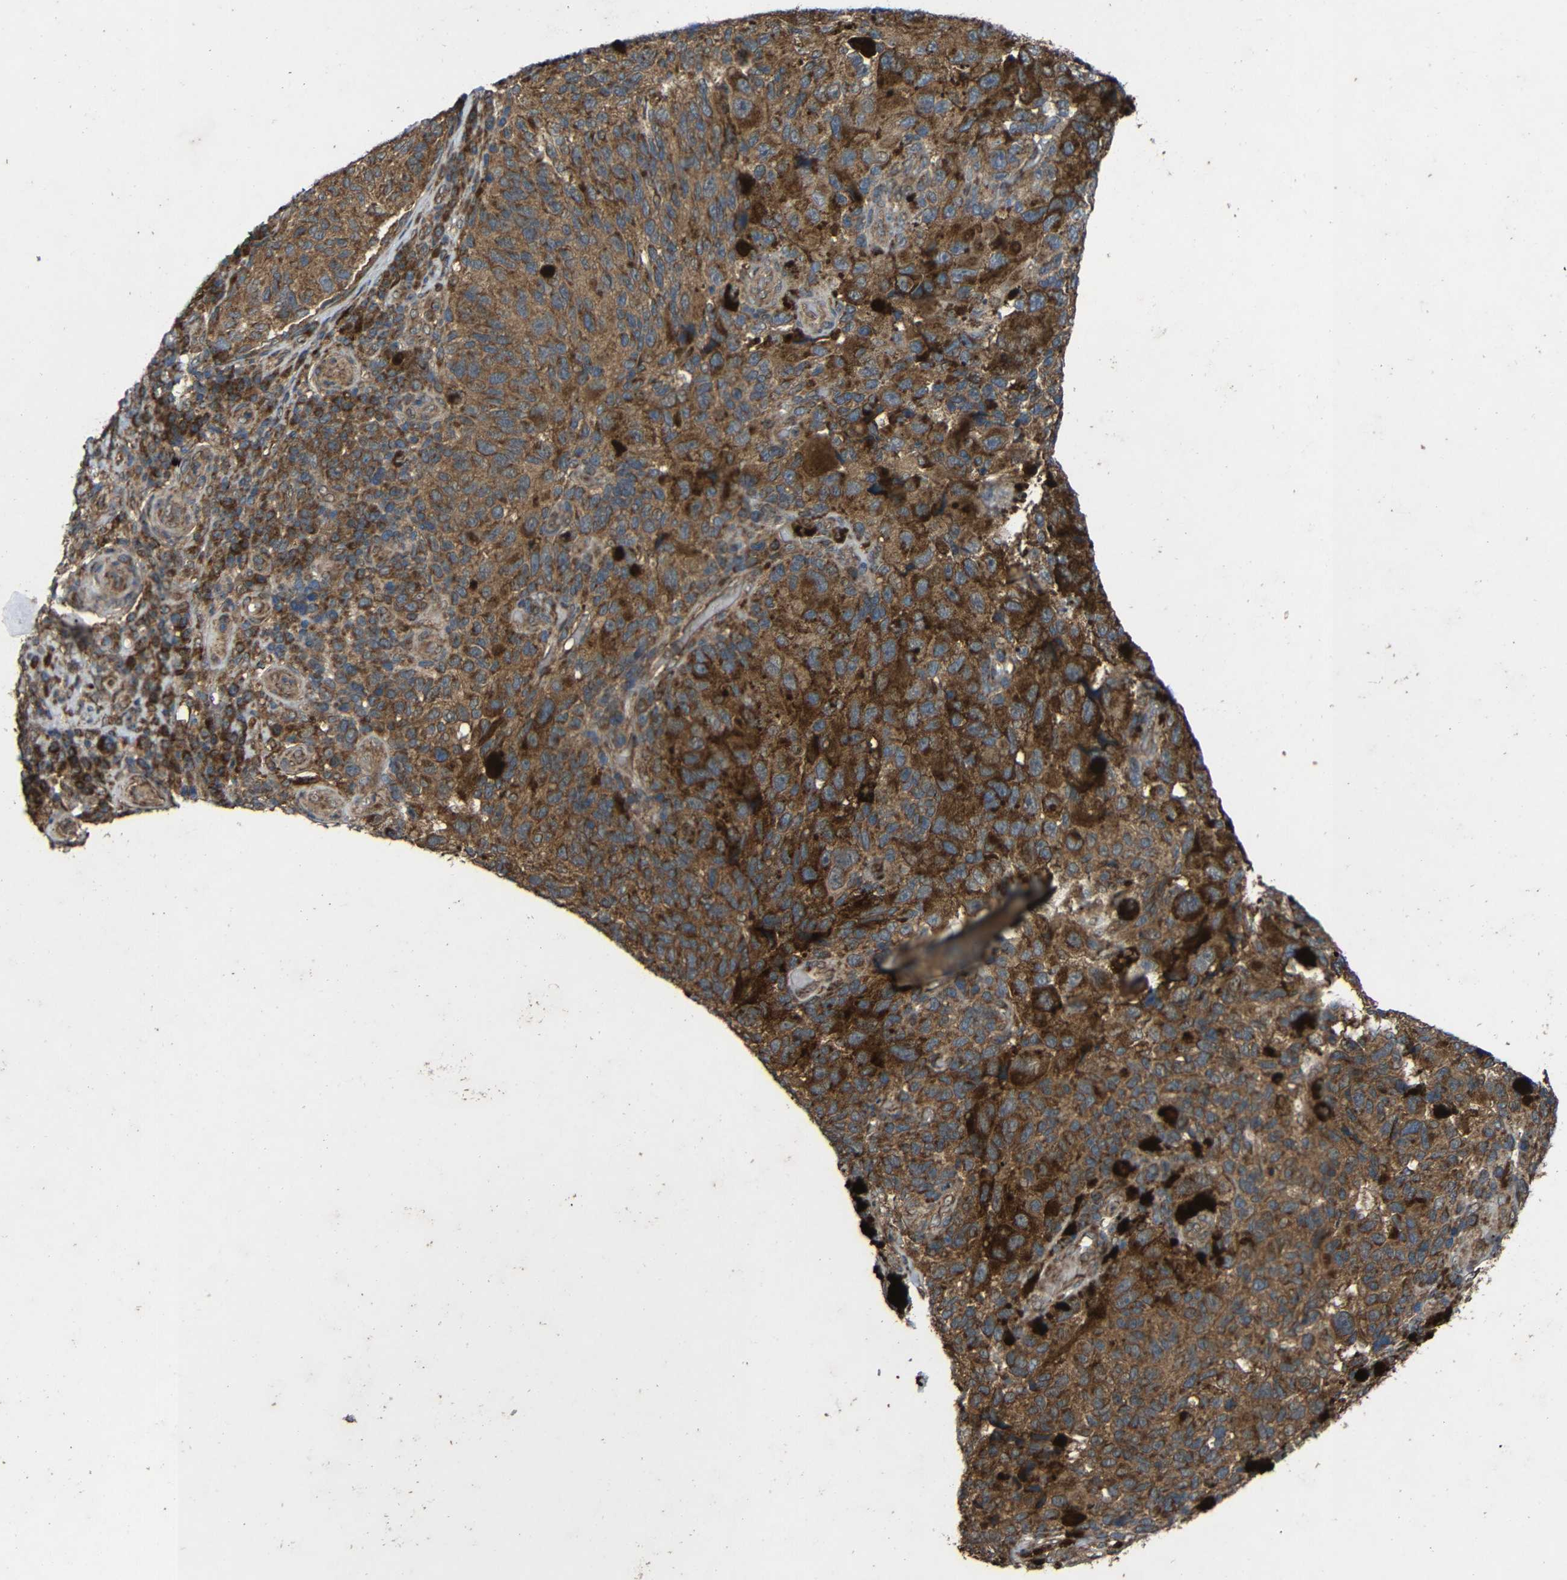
{"staining": {"intensity": "strong", "quantity": "25%-75%", "location": "cytoplasmic/membranous"}, "tissue": "melanoma", "cell_type": "Tumor cells", "image_type": "cancer", "snomed": [{"axis": "morphology", "description": "Malignant melanoma, NOS"}, {"axis": "topography", "description": "Skin"}], "caption": "Malignant melanoma stained for a protein (brown) reveals strong cytoplasmic/membranous positive staining in about 25%-75% of tumor cells.", "gene": "C1GALT1", "patient": {"sex": "female", "age": 73}}